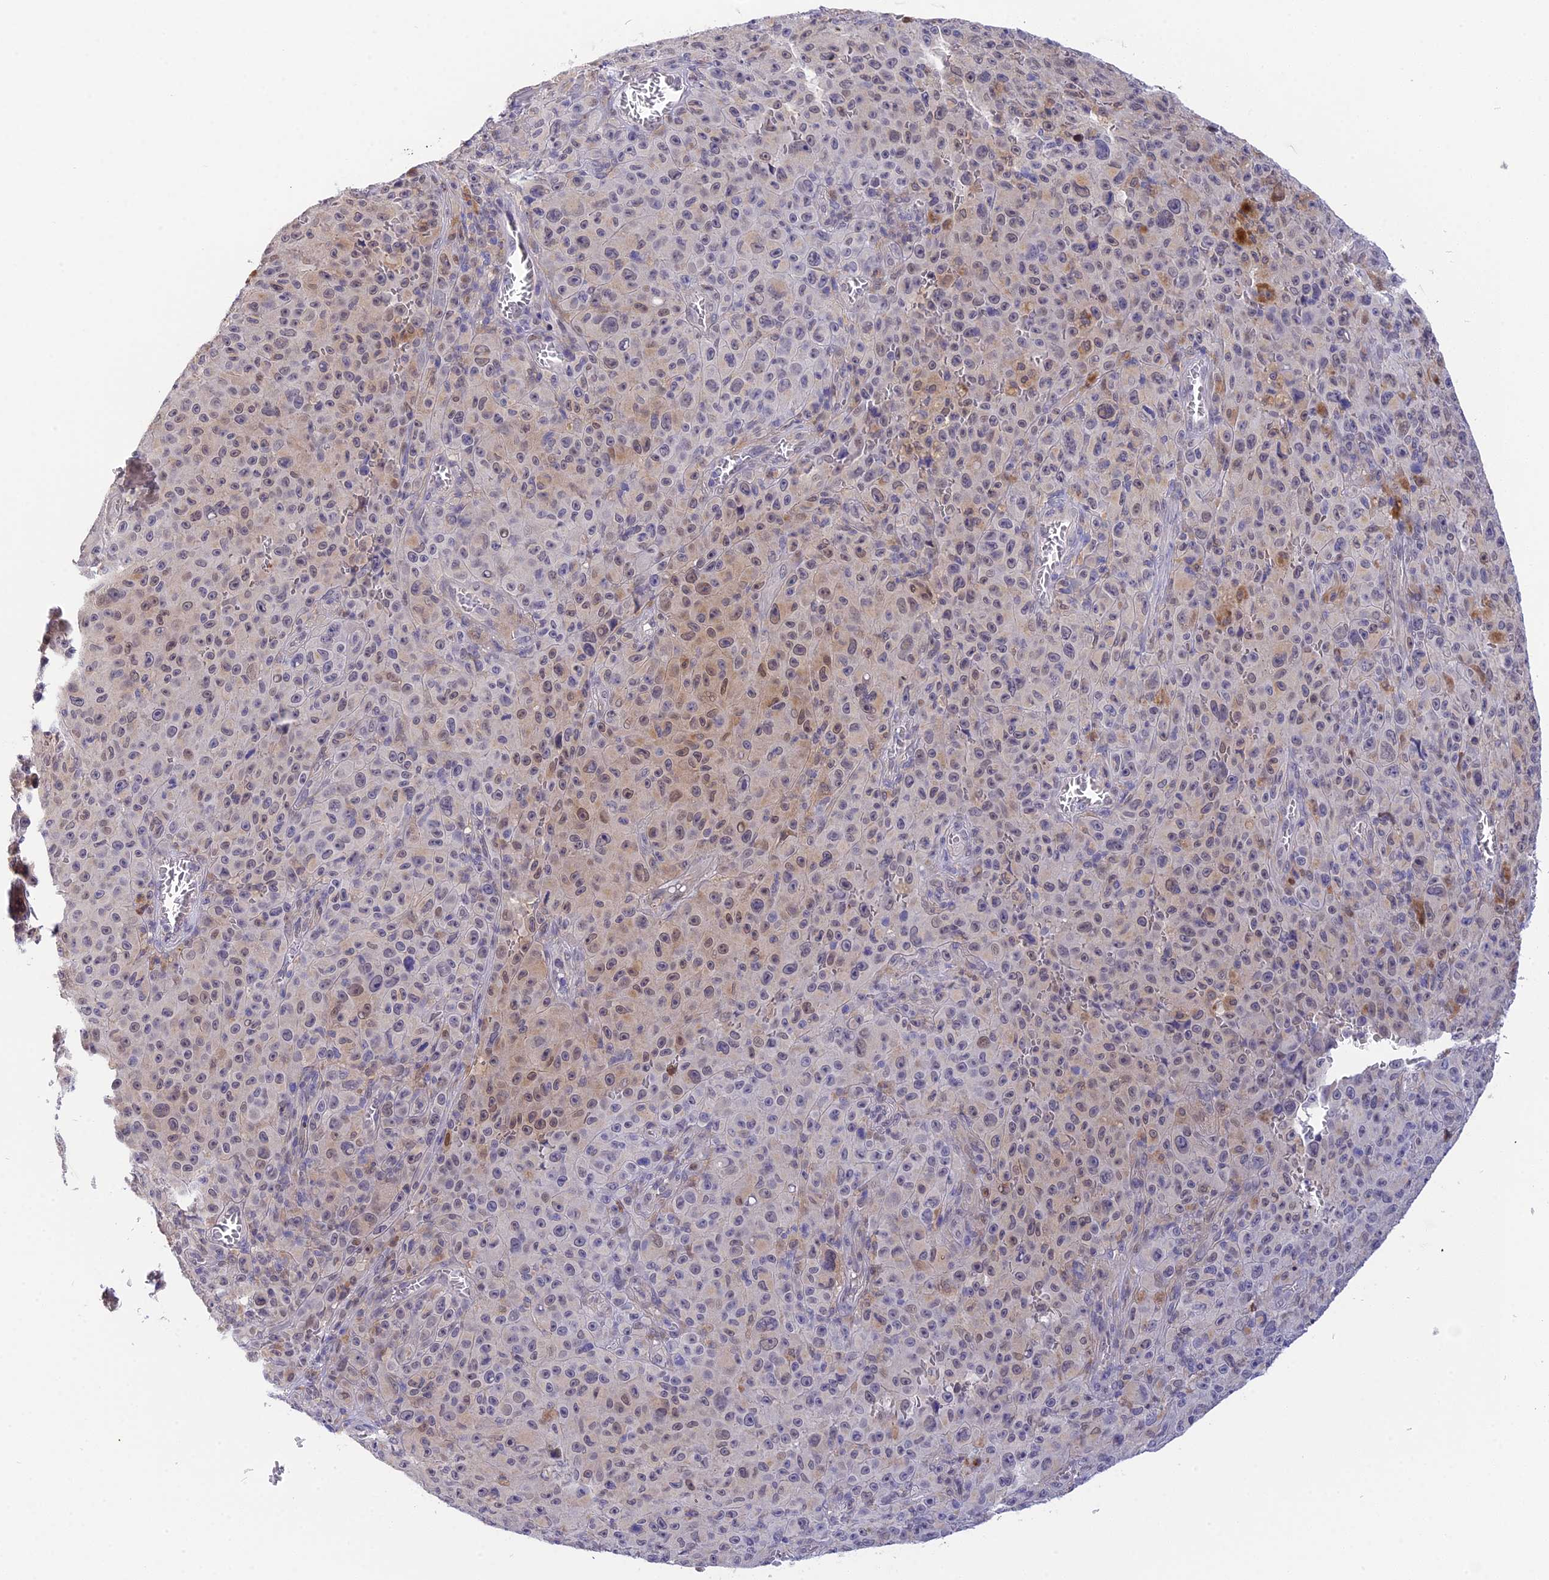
{"staining": {"intensity": "moderate", "quantity": "<25%", "location": "nuclear"}, "tissue": "melanoma", "cell_type": "Tumor cells", "image_type": "cancer", "snomed": [{"axis": "morphology", "description": "Malignant melanoma, NOS"}, {"axis": "topography", "description": "Skin"}], "caption": "Human malignant melanoma stained with a protein marker shows moderate staining in tumor cells.", "gene": "KCTD14", "patient": {"sex": "female", "age": 82}}